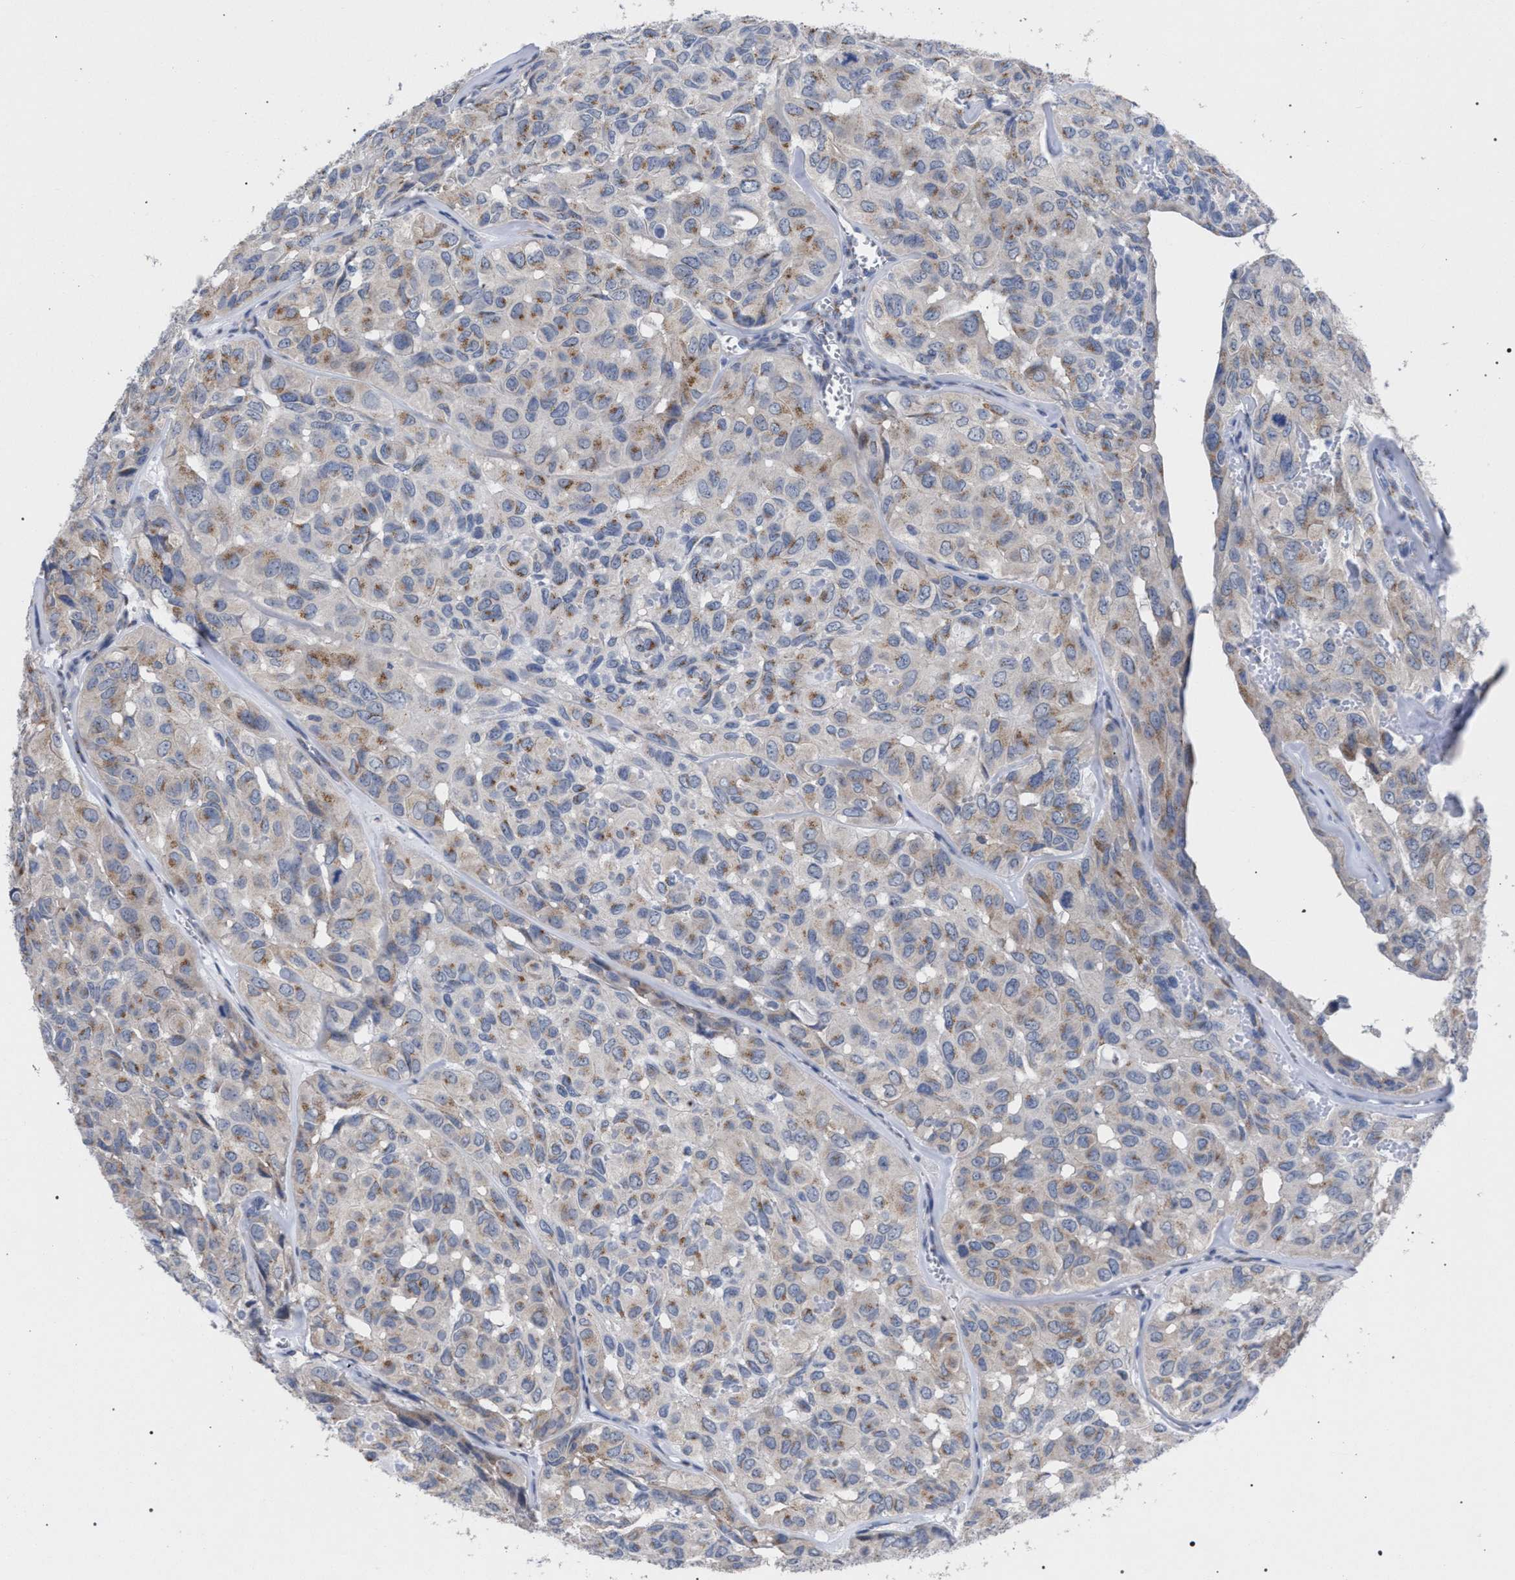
{"staining": {"intensity": "weak", "quantity": ">75%", "location": "cytoplasmic/membranous"}, "tissue": "head and neck cancer", "cell_type": "Tumor cells", "image_type": "cancer", "snomed": [{"axis": "morphology", "description": "Adenocarcinoma, NOS"}, {"axis": "topography", "description": "Salivary gland, NOS"}, {"axis": "topography", "description": "Head-Neck"}], "caption": "High-magnification brightfield microscopy of adenocarcinoma (head and neck) stained with DAB (brown) and counterstained with hematoxylin (blue). tumor cells exhibit weak cytoplasmic/membranous positivity is appreciated in about>75% of cells.", "gene": "GOLGA2", "patient": {"sex": "female", "age": 76}}